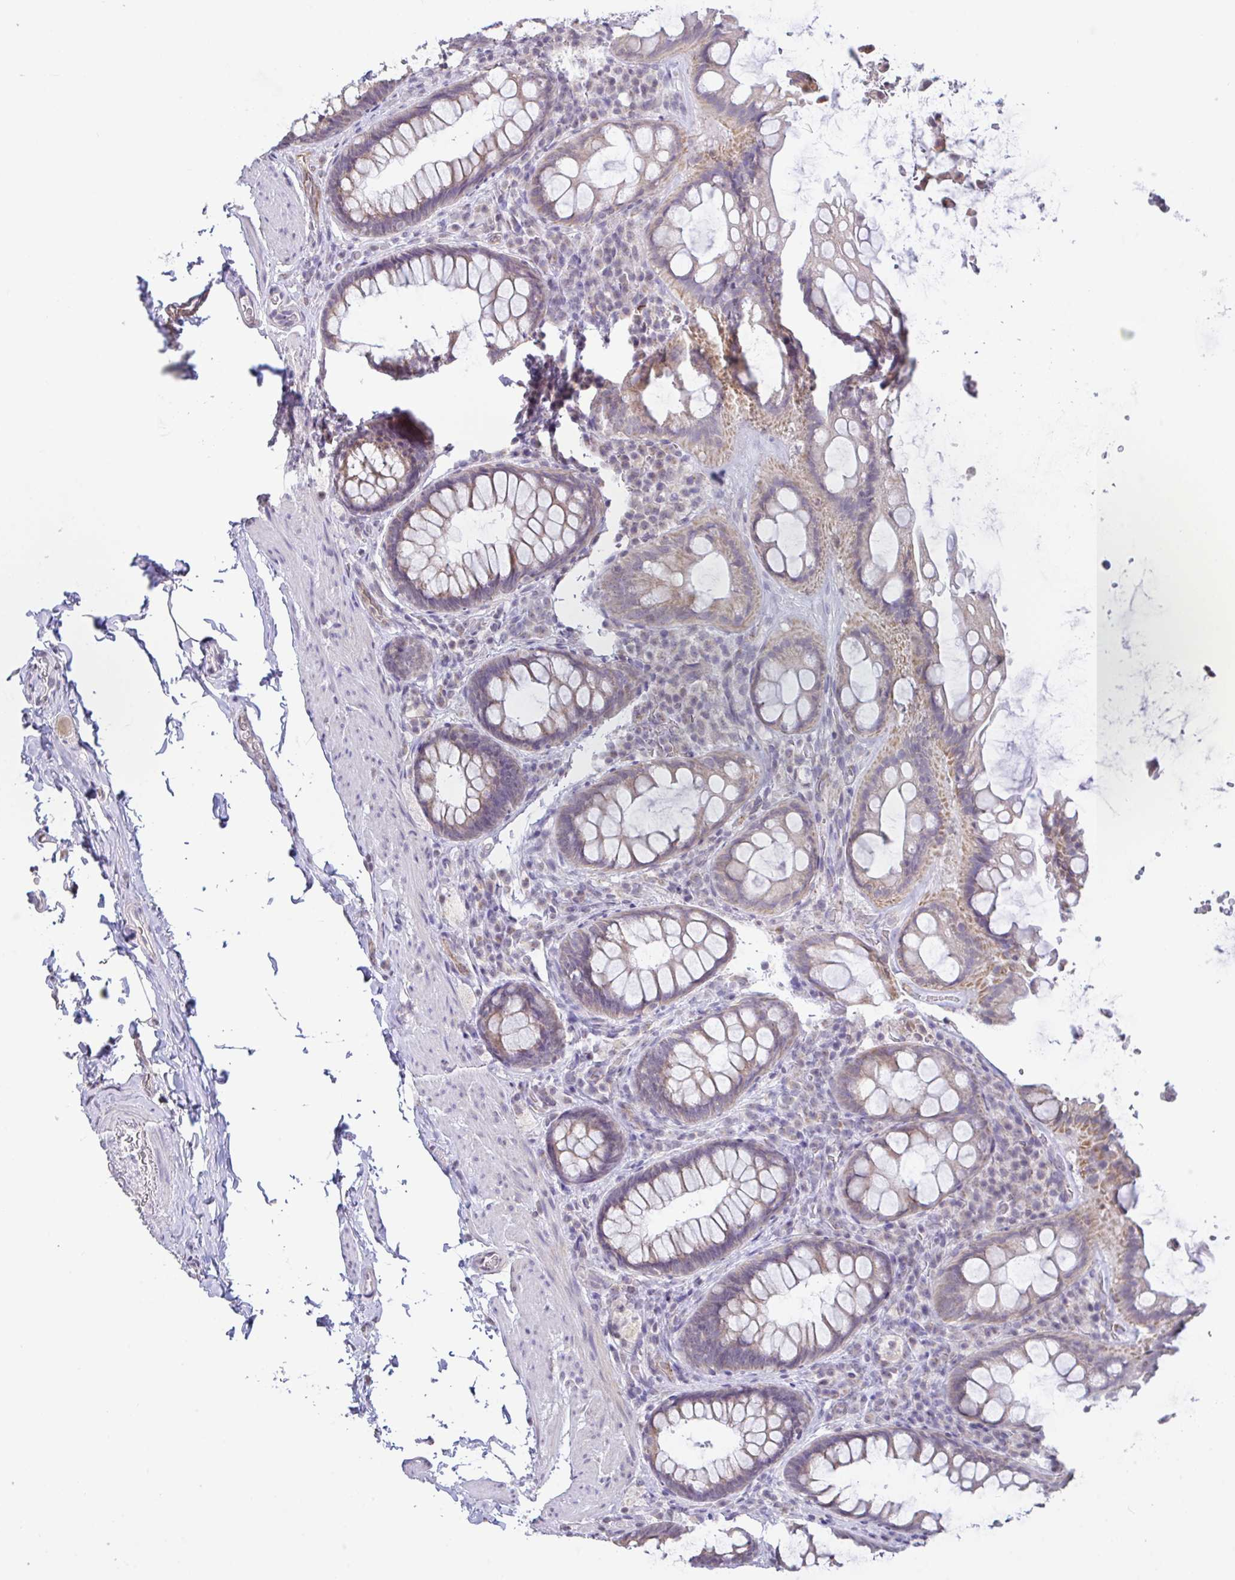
{"staining": {"intensity": "moderate", "quantity": "25%-75%", "location": "cytoplasmic/membranous"}, "tissue": "rectum", "cell_type": "Glandular cells", "image_type": "normal", "snomed": [{"axis": "morphology", "description": "Normal tissue, NOS"}, {"axis": "topography", "description": "Rectum"}], "caption": "Approximately 25%-75% of glandular cells in benign human rectum demonstrate moderate cytoplasmic/membranous protein positivity as visualized by brown immunohistochemical staining.", "gene": "PLCD4", "patient": {"sex": "female", "age": 69}}